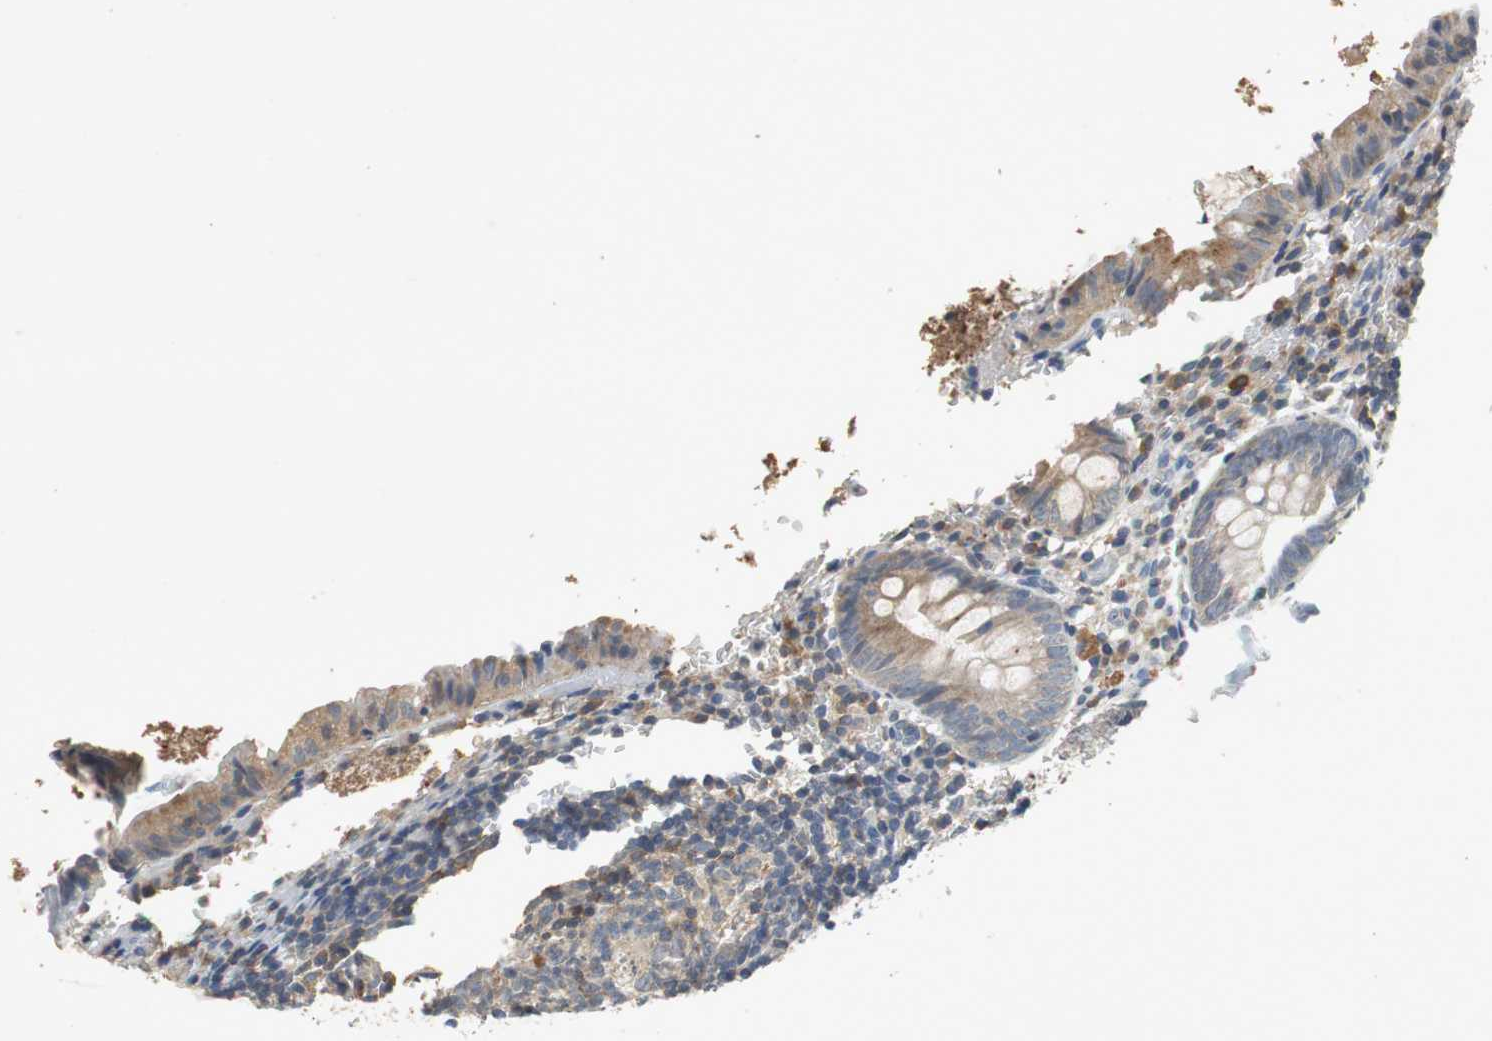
{"staining": {"intensity": "weak", "quantity": ">75%", "location": "cytoplasmic/membranous"}, "tissue": "appendix", "cell_type": "Glandular cells", "image_type": "normal", "snomed": [{"axis": "morphology", "description": "Normal tissue, NOS"}, {"axis": "topography", "description": "Appendix"}], "caption": "There is low levels of weak cytoplasmic/membranous positivity in glandular cells of unremarkable appendix, as demonstrated by immunohistochemical staining (brown color).", "gene": "GLCCI1", "patient": {"sex": "female", "age": 10}}